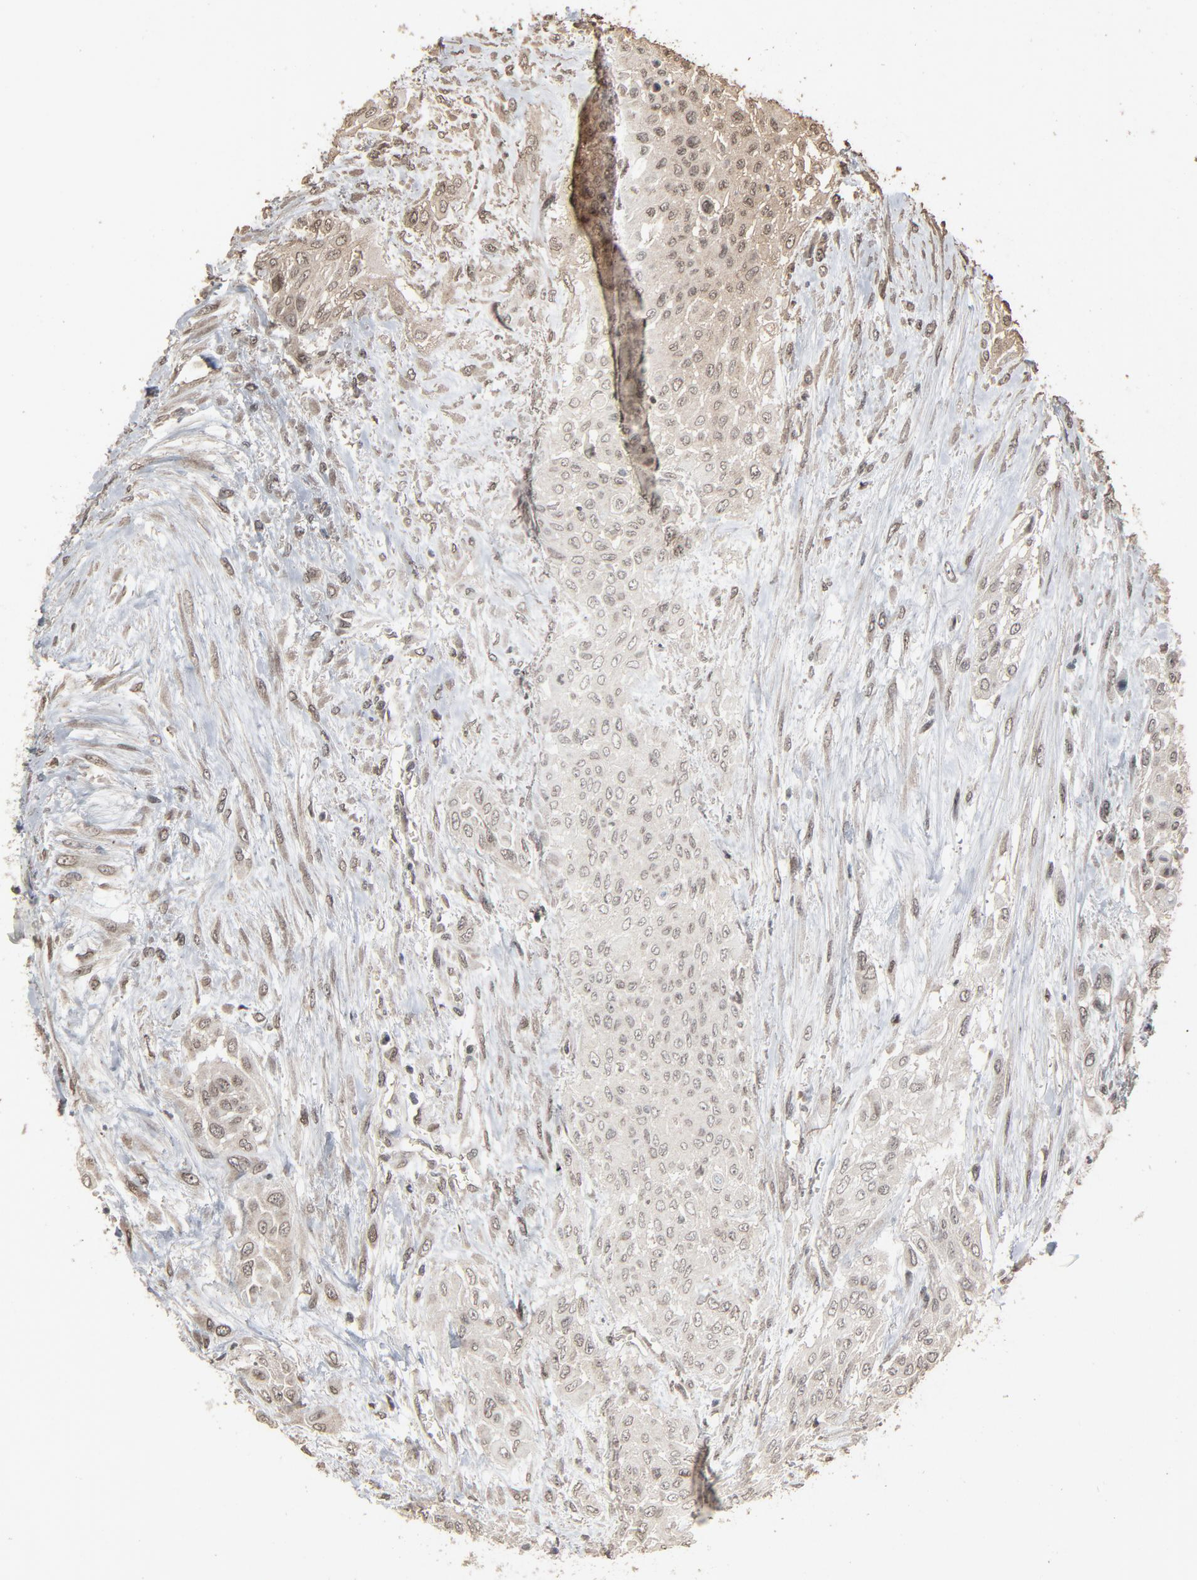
{"staining": {"intensity": "weak", "quantity": "25%-75%", "location": "cytoplasmic/membranous,nuclear"}, "tissue": "urothelial cancer", "cell_type": "Tumor cells", "image_type": "cancer", "snomed": [{"axis": "morphology", "description": "Urothelial carcinoma, High grade"}, {"axis": "topography", "description": "Urinary bladder"}], "caption": "IHC histopathology image of neoplastic tissue: human urothelial carcinoma (high-grade) stained using immunohistochemistry (IHC) demonstrates low levels of weak protein expression localized specifically in the cytoplasmic/membranous and nuclear of tumor cells, appearing as a cytoplasmic/membranous and nuclear brown color.", "gene": "POM121", "patient": {"sex": "male", "age": 57}}